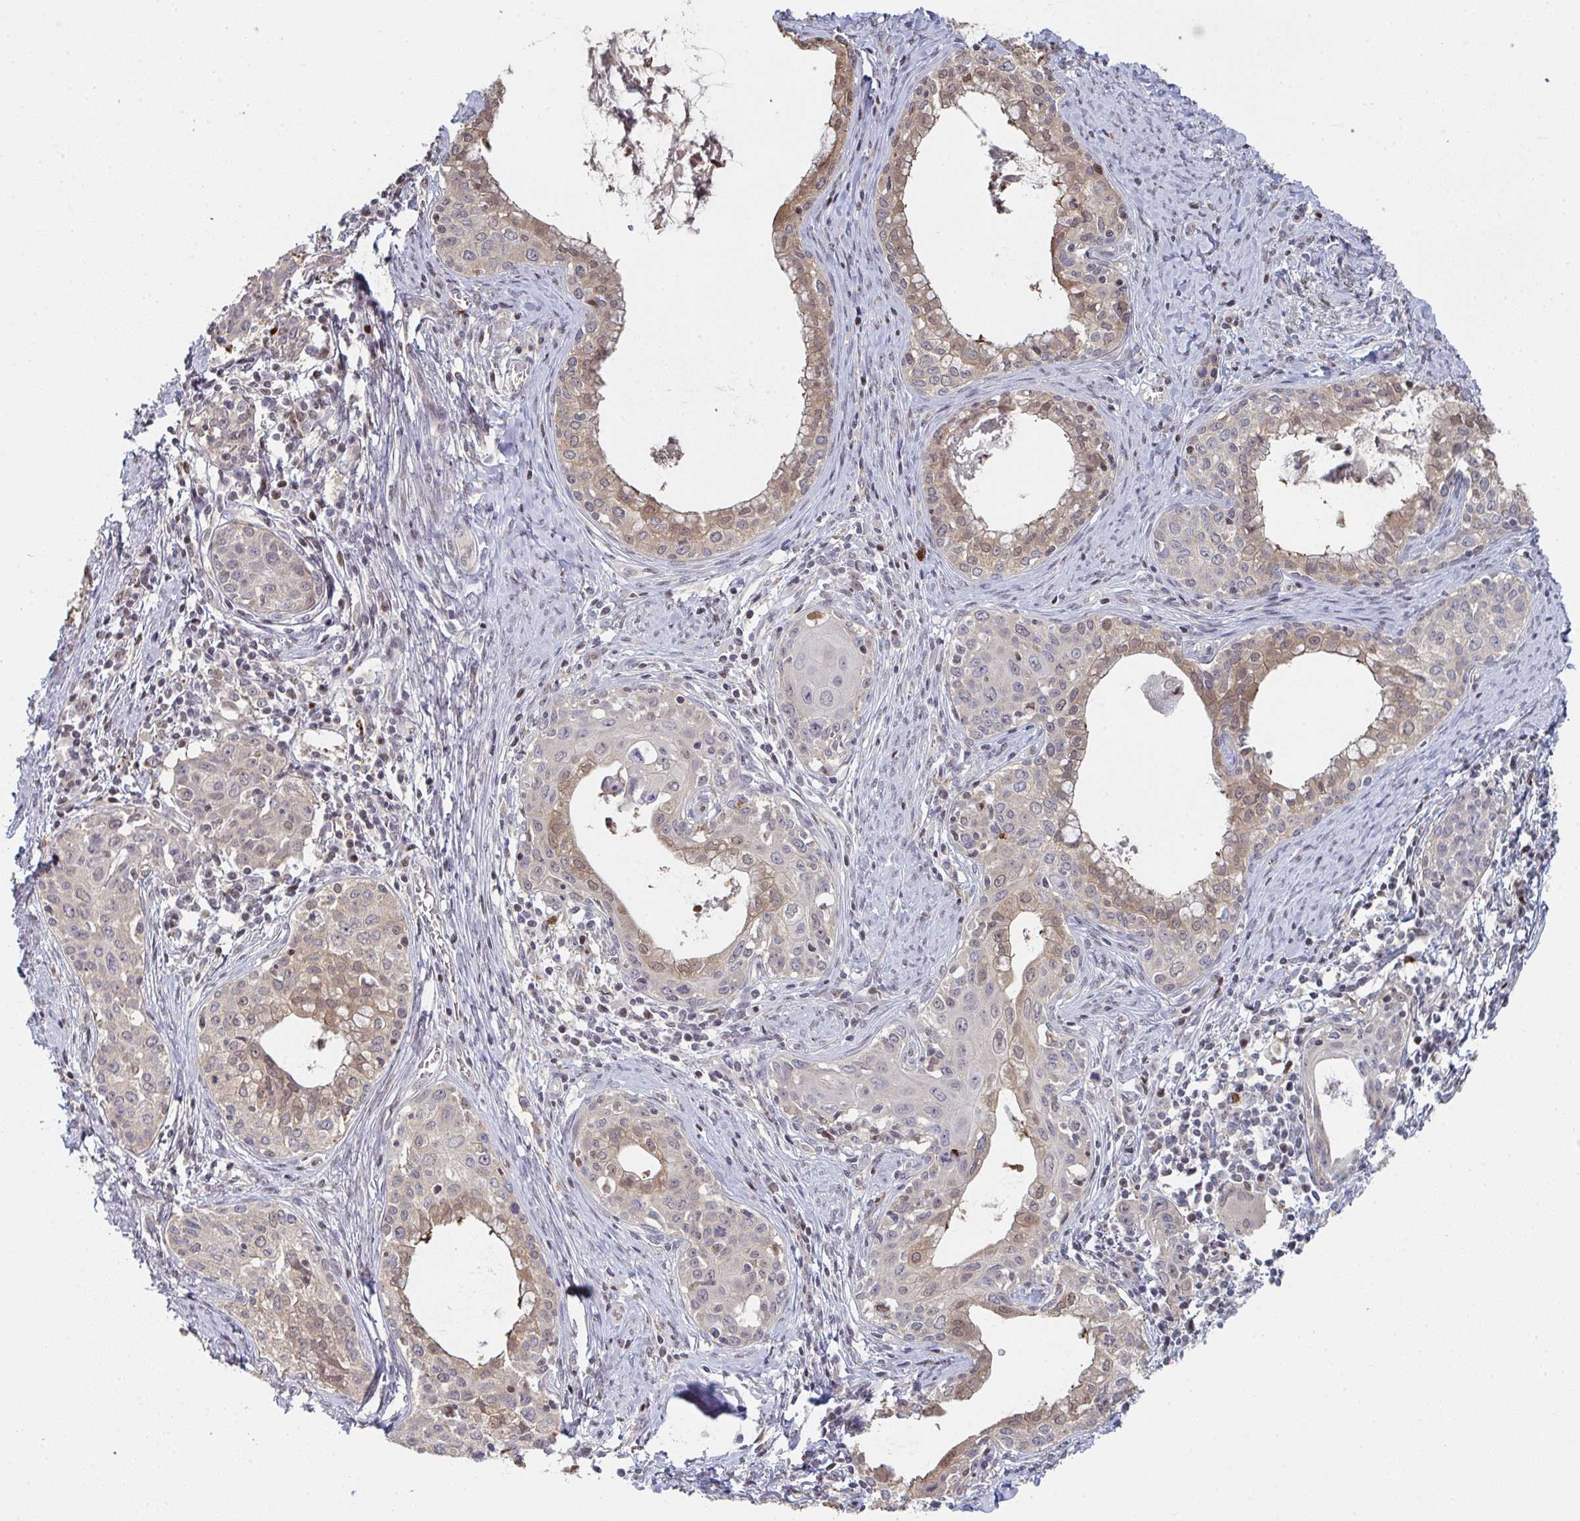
{"staining": {"intensity": "weak", "quantity": "<25%", "location": "cytoplasmic/membranous,nuclear"}, "tissue": "cervical cancer", "cell_type": "Tumor cells", "image_type": "cancer", "snomed": [{"axis": "morphology", "description": "Squamous cell carcinoma, NOS"}, {"axis": "morphology", "description": "Adenocarcinoma, NOS"}, {"axis": "topography", "description": "Cervix"}], "caption": "An IHC image of cervical adenocarcinoma is shown. There is no staining in tumor cells of cervical adenocarcinoma.", "gene": "ACD", "patient": {"sex": "female", "age": 52}}